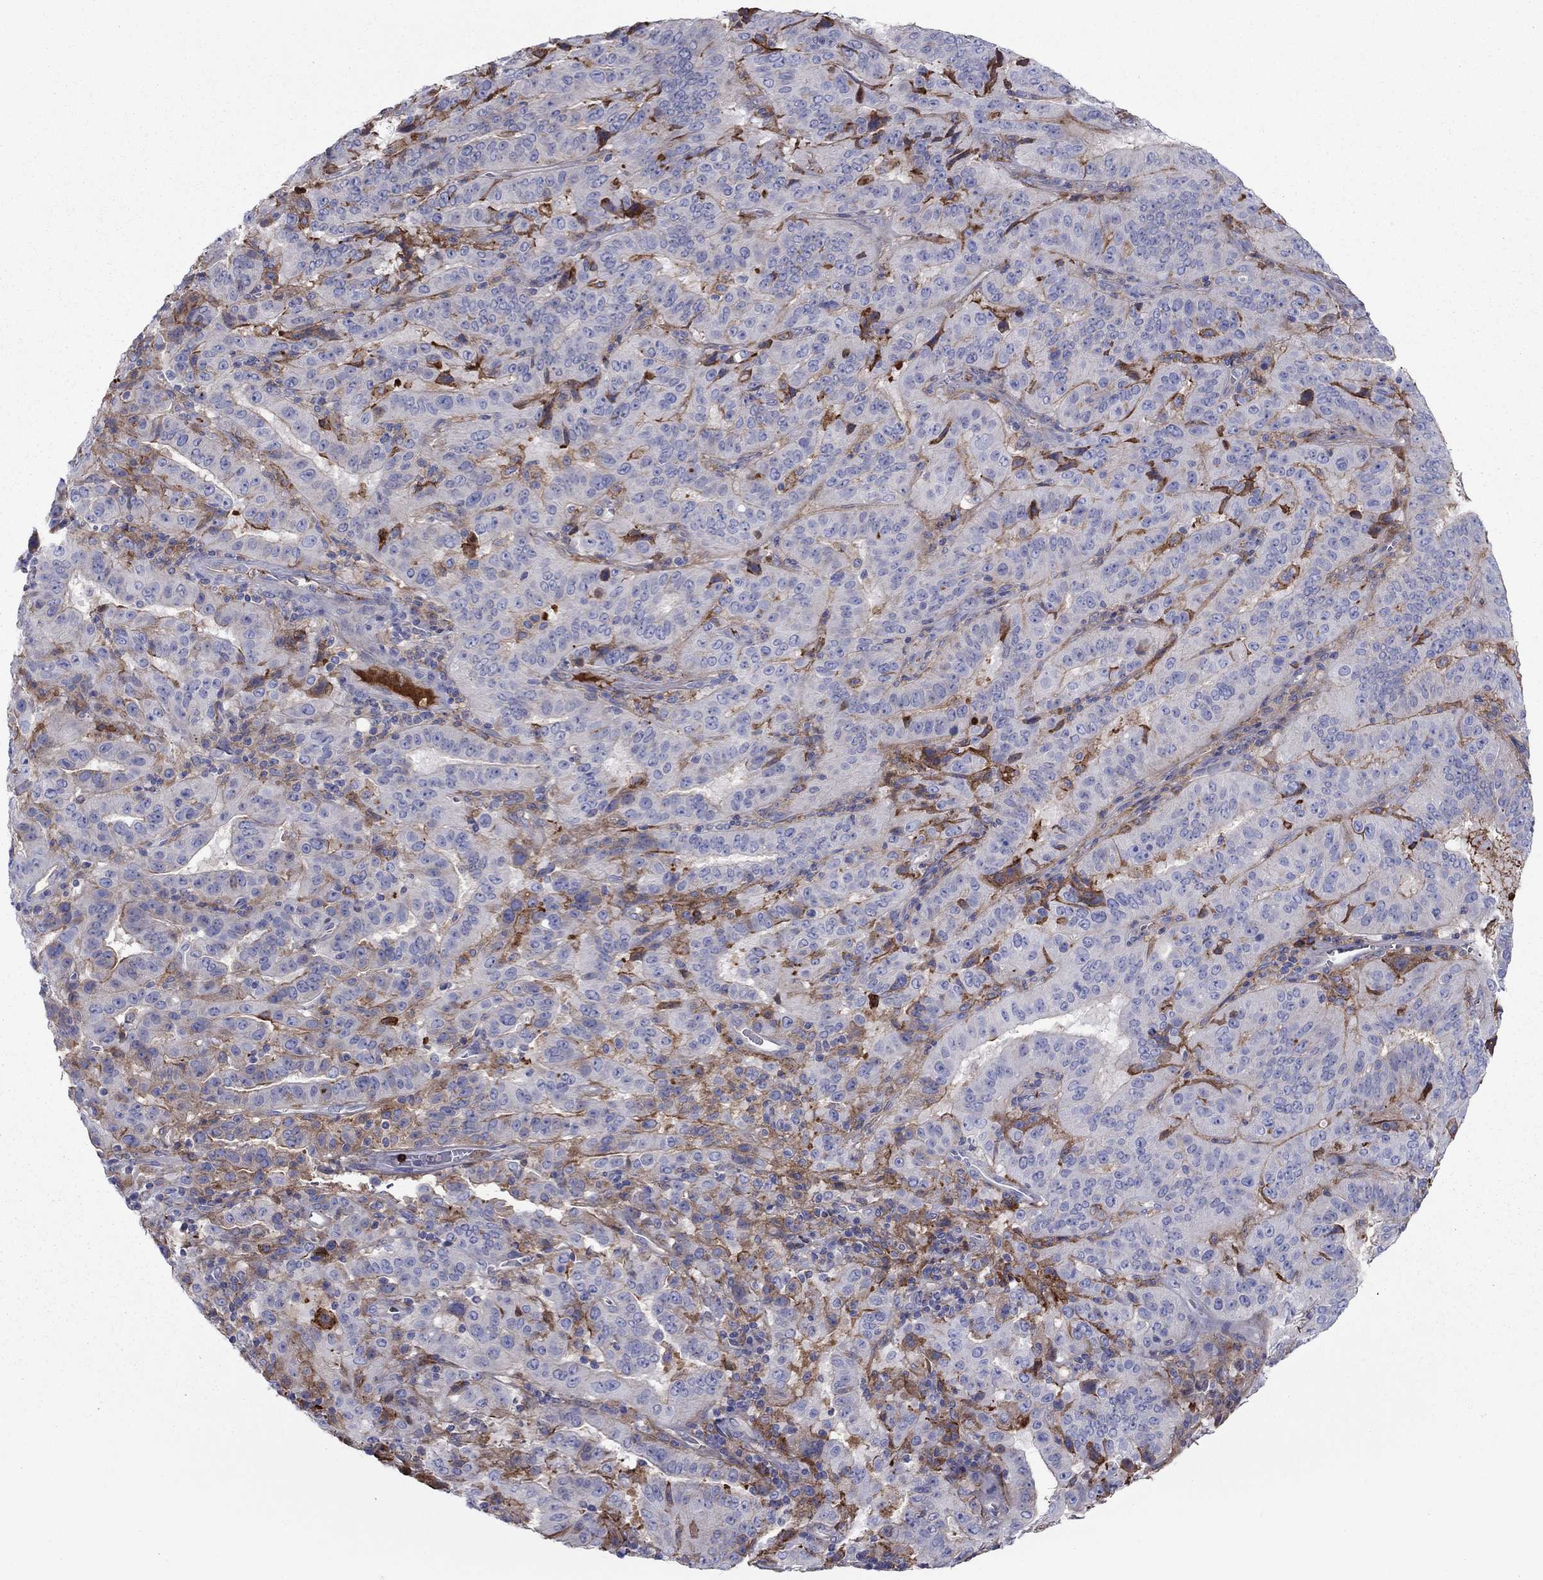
{"staining": {"intensity": "moderate", "quantity": "<25%", "location": "cytoplasmic/membranous"}, "tissue": "pancreatic cancer", "cell_type": "Tumor cells", "image_type": "cancer", "snomed": [{"axis": "morphology", "description": "Adenocarcinoma, NOS"}, {"axis": "topography", "description": "Pancreas"}], "caption": "This is an image of immunohistochemistry staining of pancreatic cancer, which shows moderate positivity in the cytoplasmic/membranous of tumor cells.", "gene": "HPX", "patient": {"sex": "male", "age": 63}}